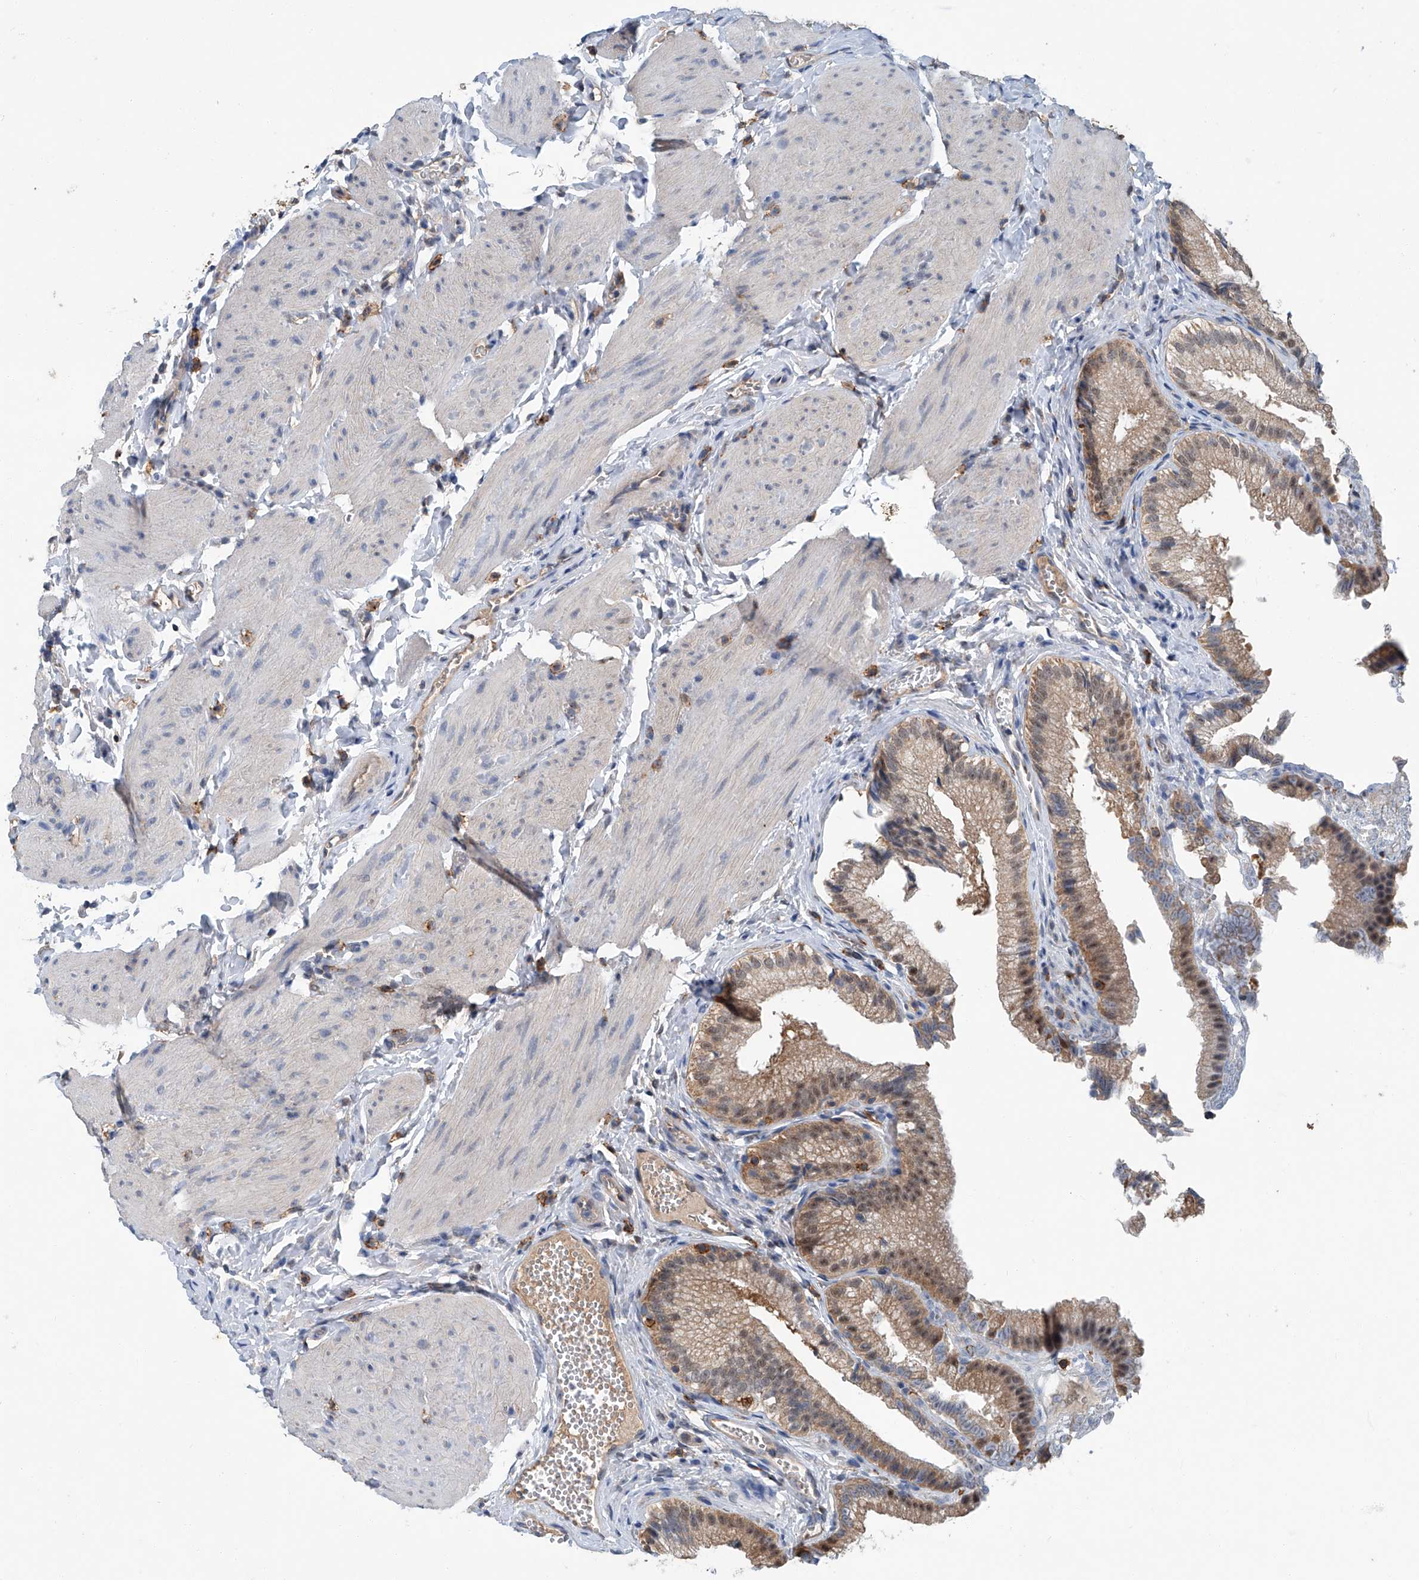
{"staining": {"intensity": "weak", "quantity": "25%-75%", "location": "cytoplasmic/membranous"}, "tissue": "gallbladder", "cell_type": "Glandular cells", "image_type": "normal", "snomed": [{"axis": "morphology", "description": "Normal tissue, NOS"}, {"axis": "topography", "description": "Gallbladder"}], "caption": "A brown stain shows weak cytoplasmic/membranous staining of a protein in glandular cells of normal gallbladder. (DAB (3,3'-diaminobenzidine) = brown stain, brightfield microscopy at high magnification).", "gene": "CLK1", "patient": {"sex": "female", "age": 30}}